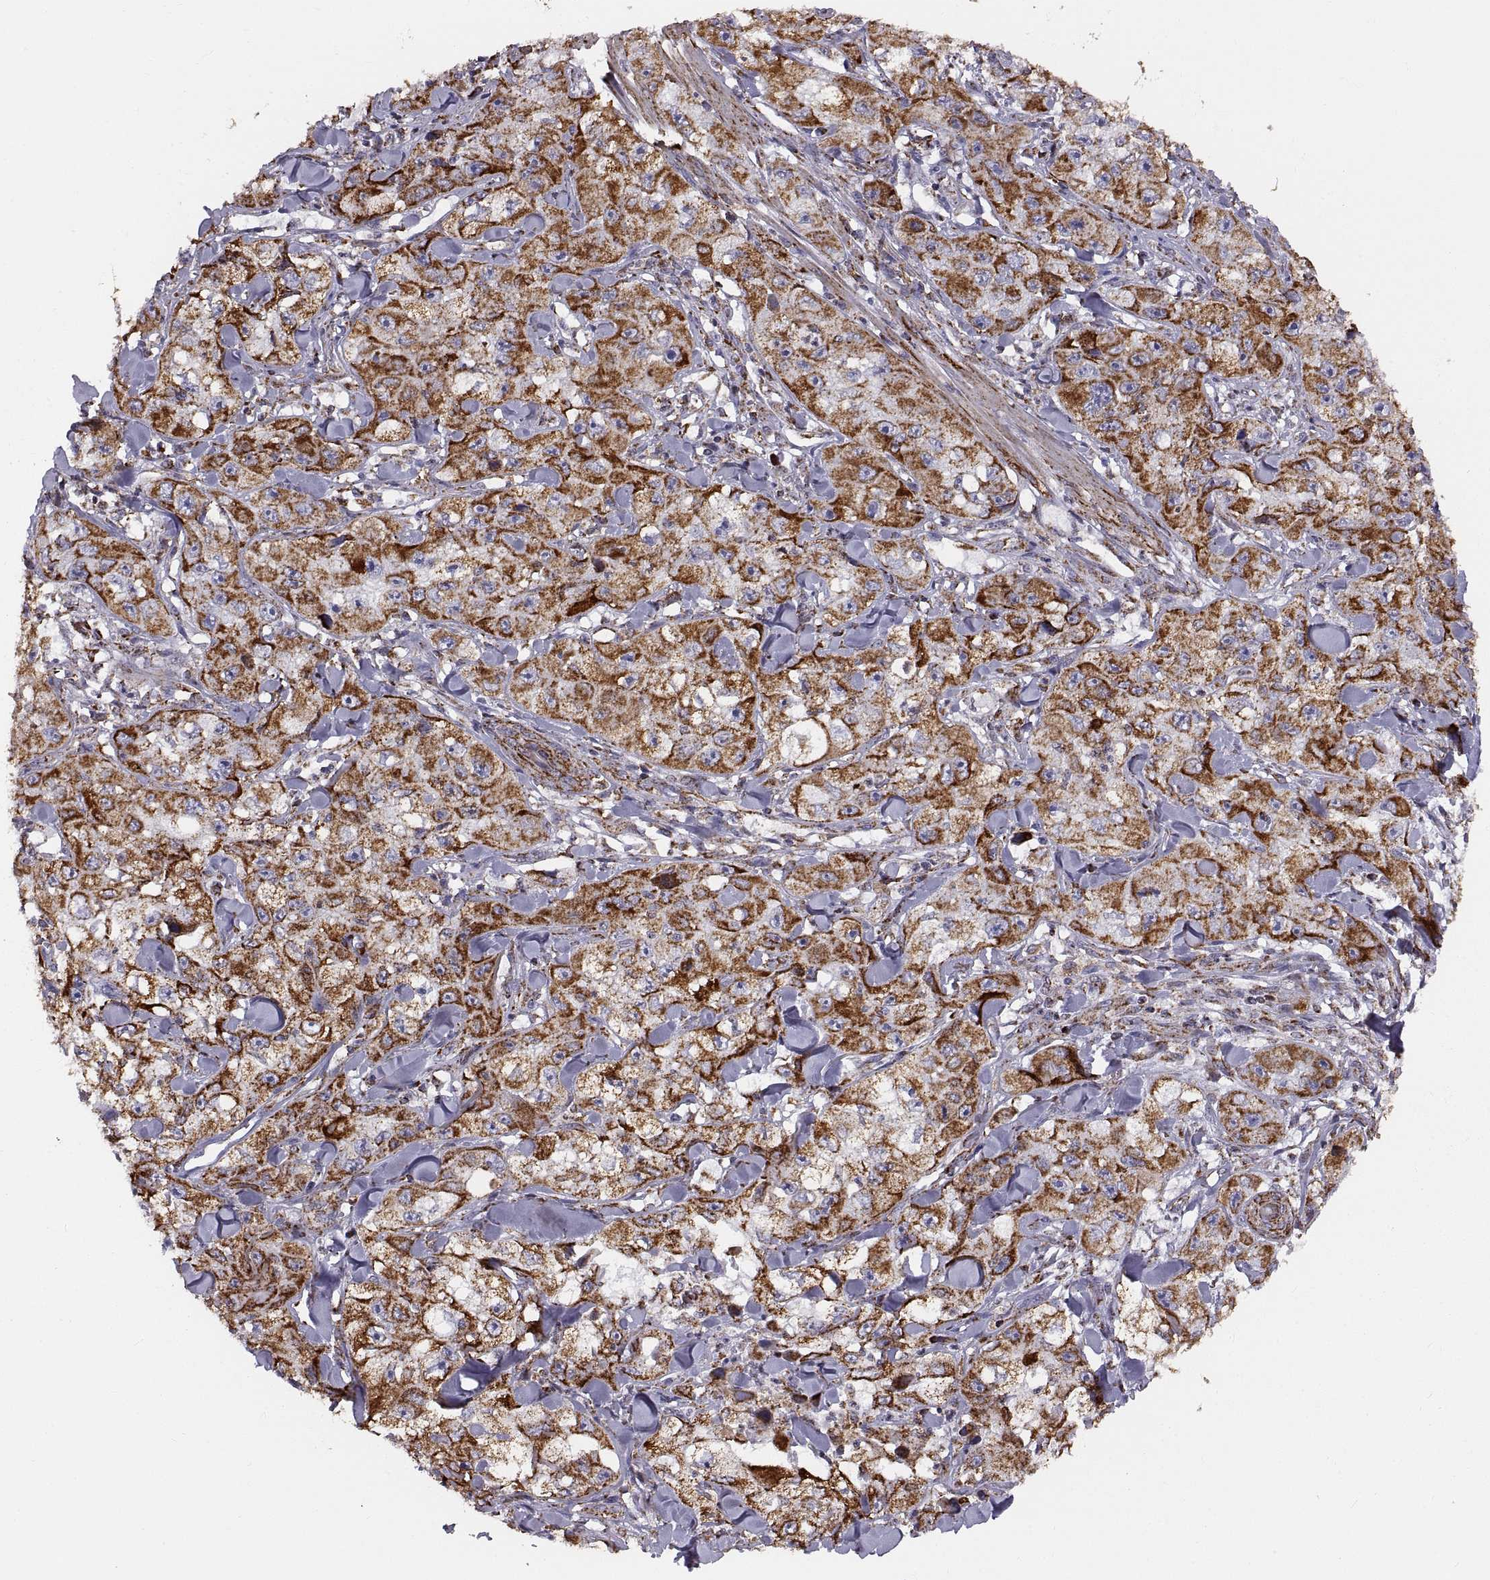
{"staining": {"intensity": "strong", "quantity": ">75%", "location": "cytoplasmic/membranous"}, "tissue": "skin cancer", "cell_type": "Tumor cells", "image_type": "cancer", "snomed": [{"axis": "morphology", "description": "Squamous cell carcinoma, NOS"}, {"axis": "topography", "description": "Skin"}, {"axis": "topography", "description": "Subcutis"}], "caption": "Approximately >75% of tumor cells in human squamous cell carcinoma (skin) reveal strong cytoplasmic/membranous protein positivity as visualized by brown immunohistochemical staining.", "gene": "ARSD", "patient": {"sex": "male", "age": 73}}